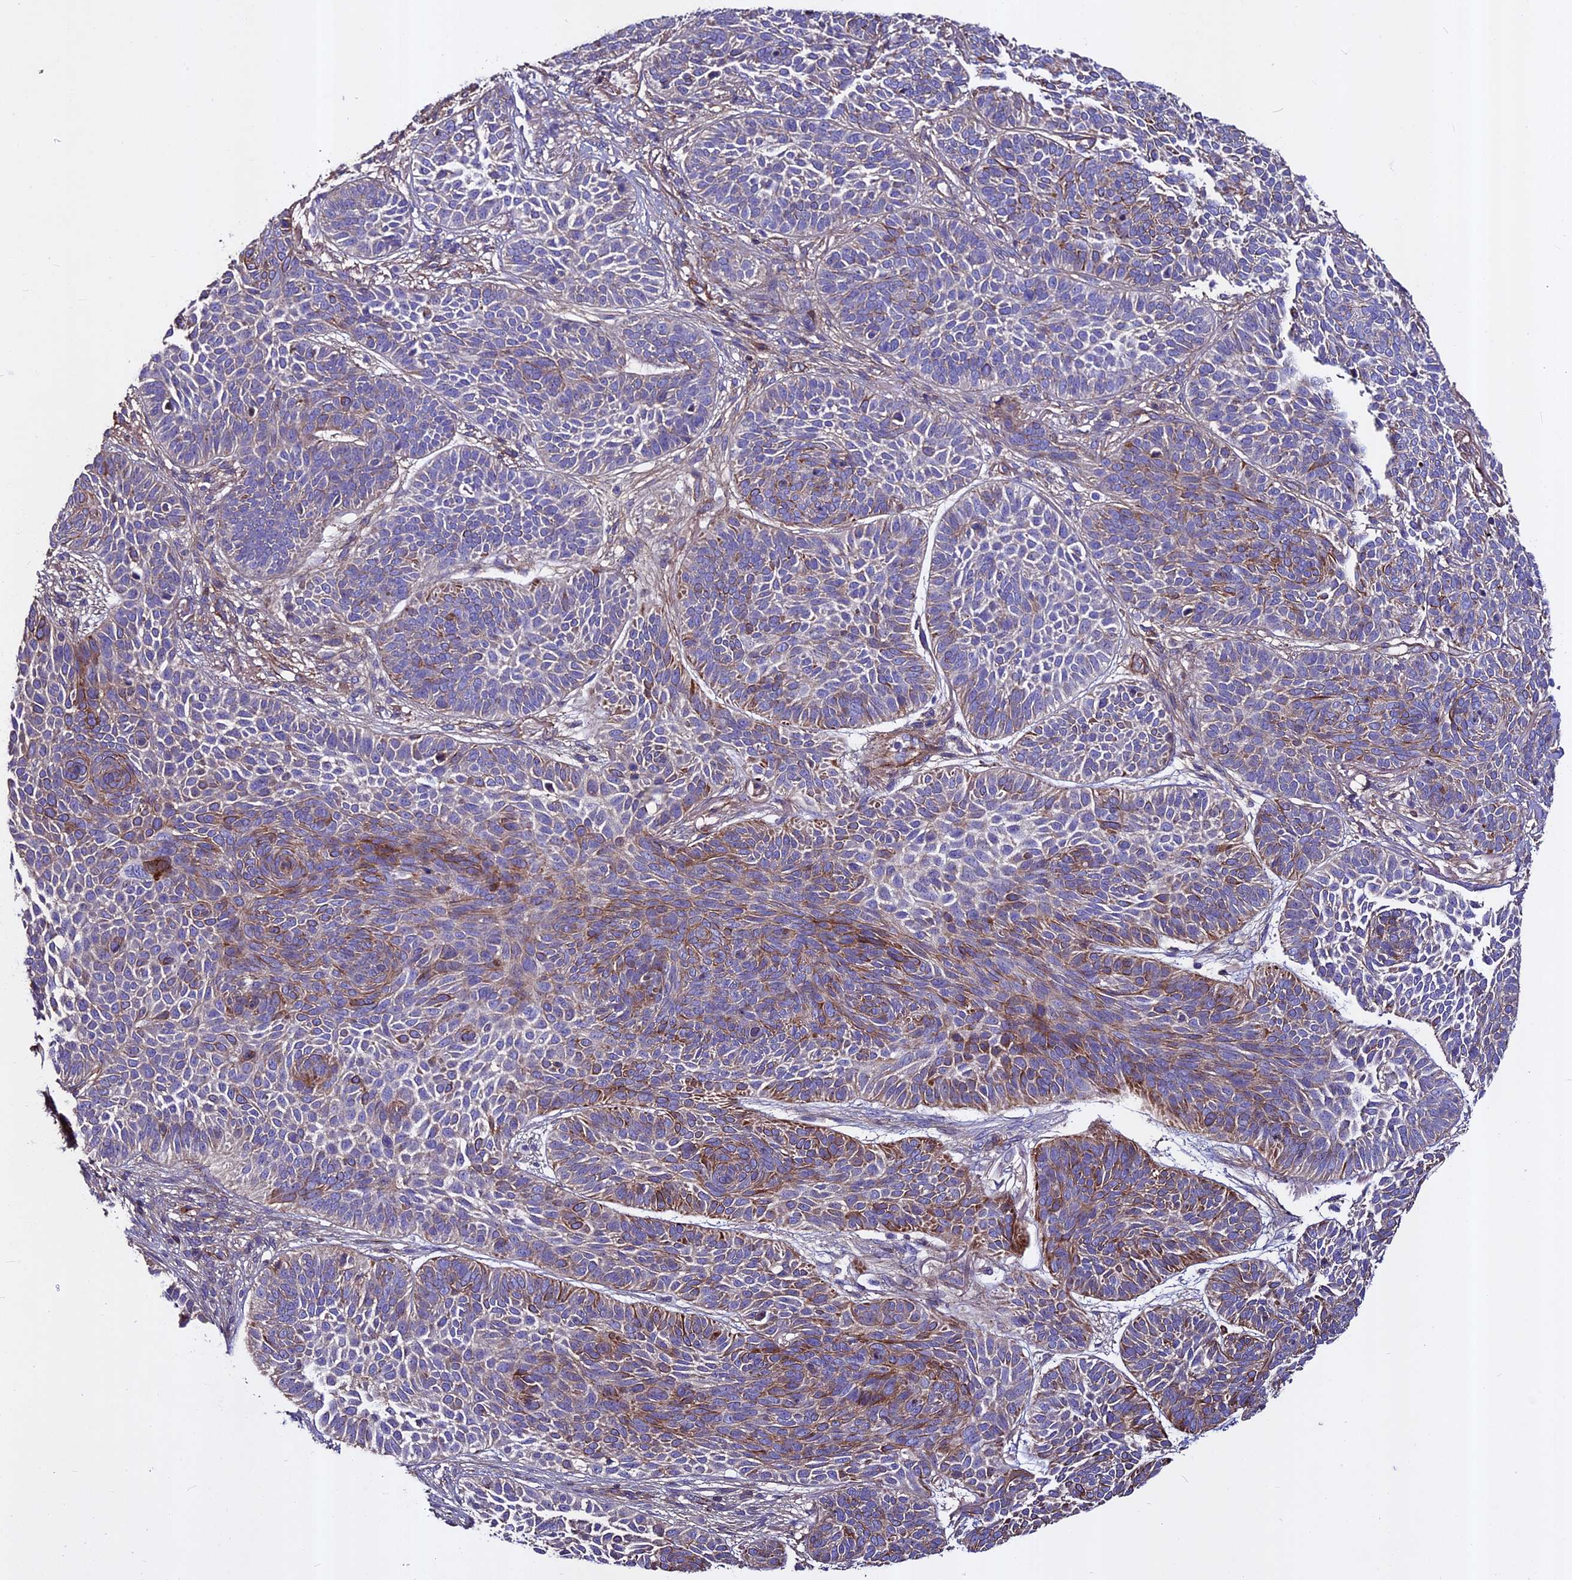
{"staining": {"intensity": "moderate", "quantity": "25%-75%", "location": "cytoplasmic/membranous"}, "tissue": "skin cancer", "cell_type": "Tumor cells", "image_type": "cancer", "snomed": [{"axis": "morphology", "description": "Basal cell carcinoma"}, {"axis": "topography", "description": "Skin"}], "caption": "Immunohistochemical staining of skin basal cell carcinoma exhibits medium levels of moderate cytoplasmic/membranous positivity in approximately 25%-75% of tumor cells.", "gene": "EVA1B", "patient": {"sex": "male", "age": 85}}